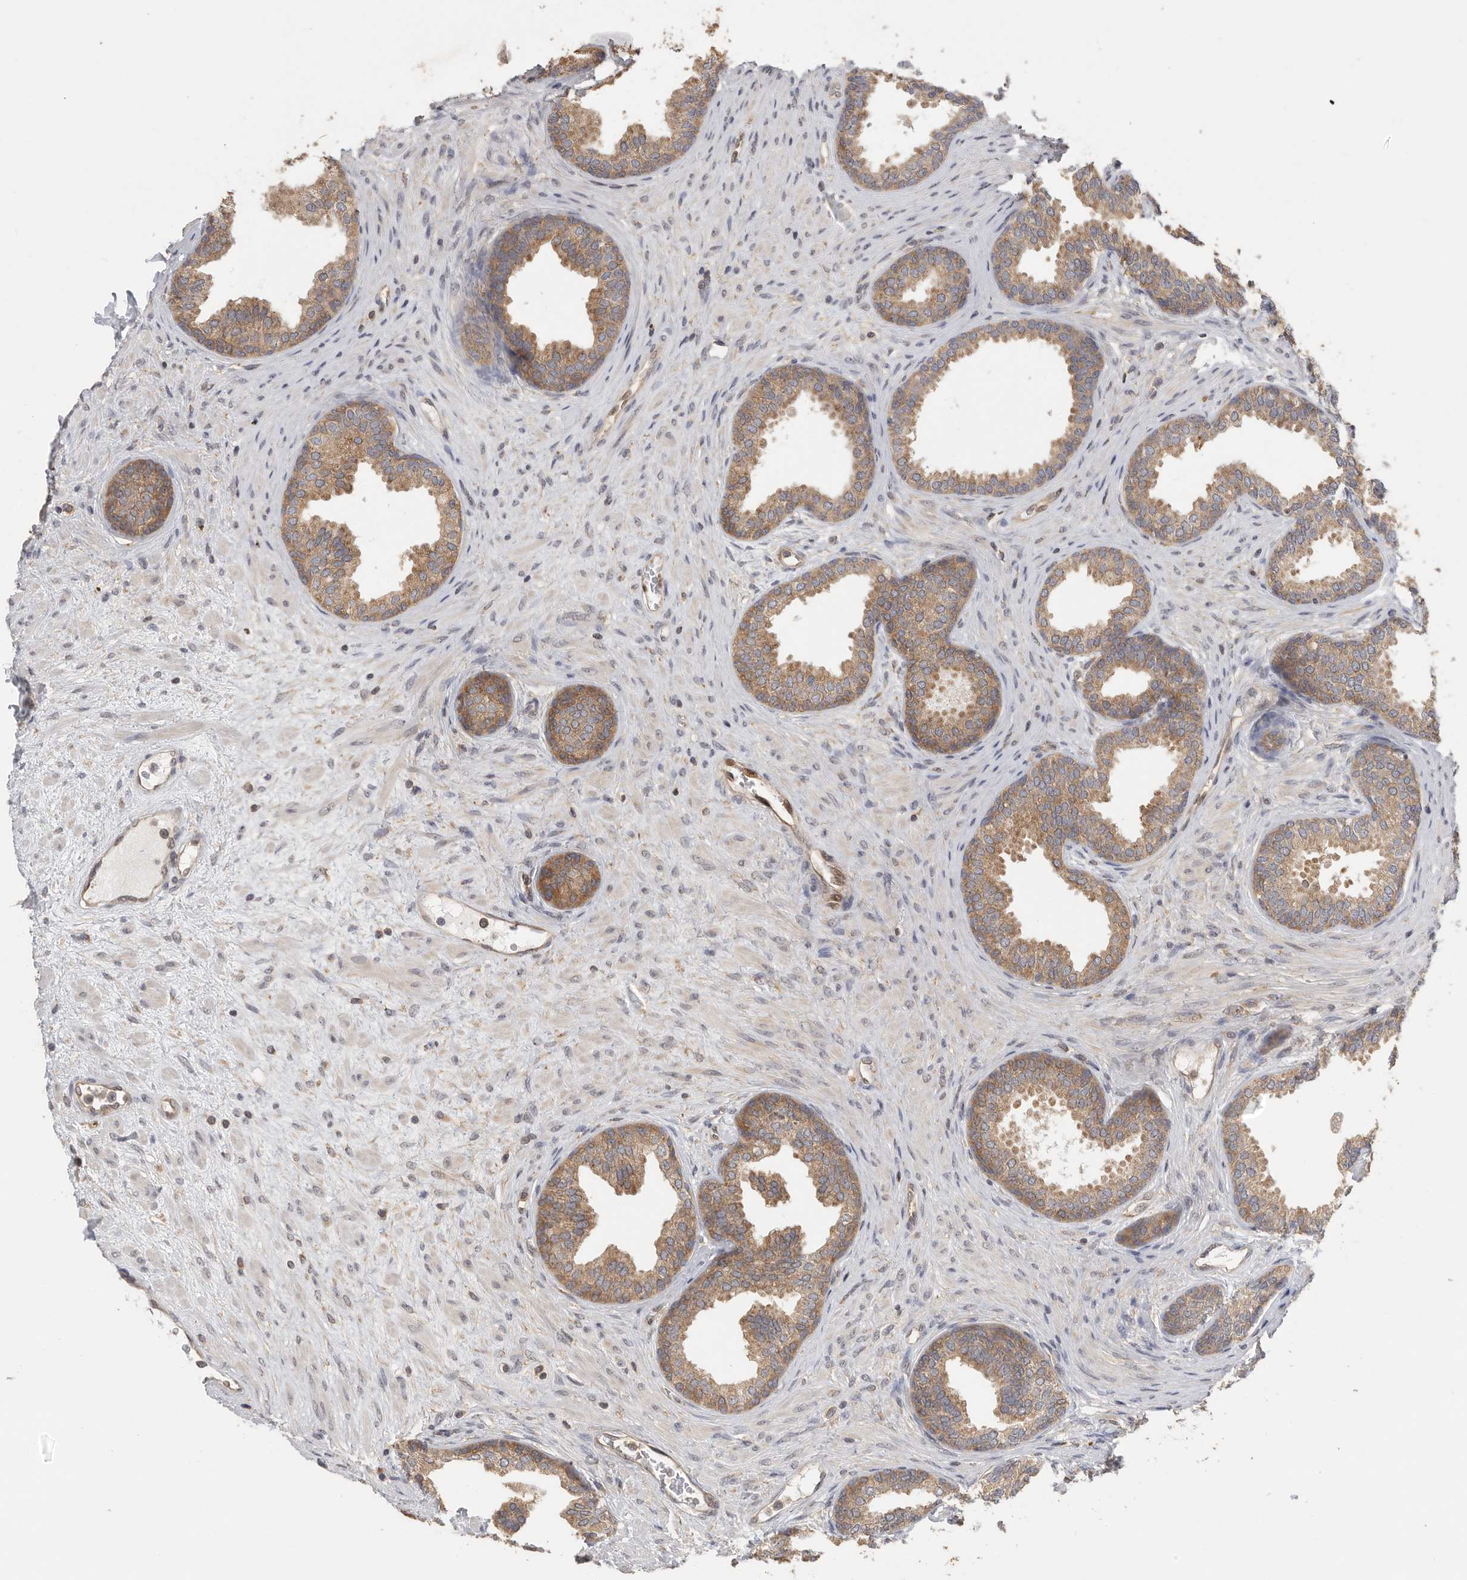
{"staining": {"intensity": "moderate", "quantity": ">75%", "location": "cytoplasmic/membranous"}, "tissue": "prostate", "cell_type": "Glandular cells", "image_type": "normal", "snomed": [{"axis": "morphology", "description": "Normal tissue, NOS"}, {"axis": "topography", "description": "Prostate"}], "caption": "A high-resolution image shows immunohistochemistry staining of unremarkable prostate, which exhibits moderate cytoplasmic/membranous staining in about >75% of glandular cells.", "gene": "CCT8", "patient": {"sex": "male", "age": 76}}